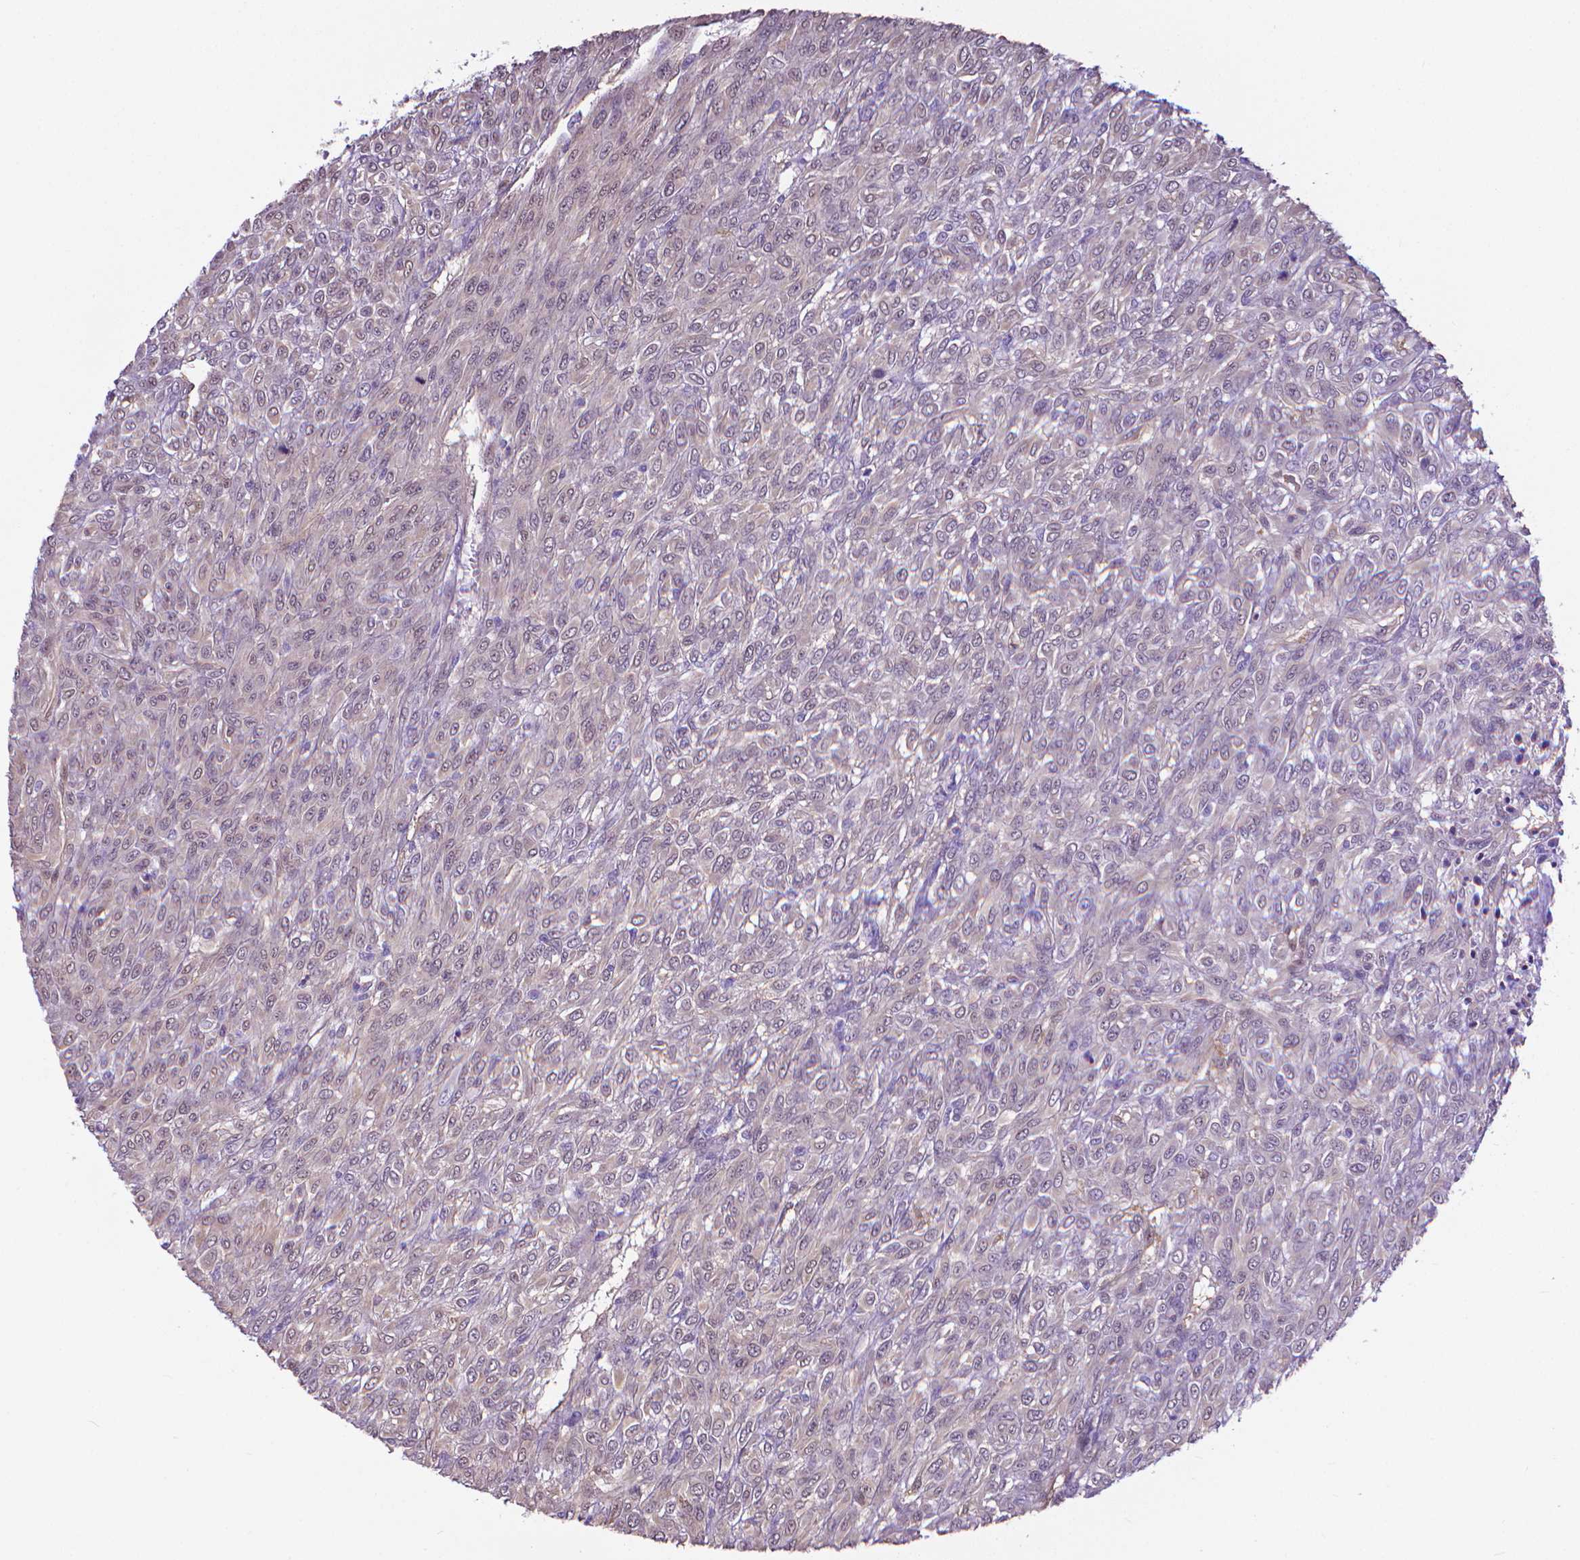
{"staining": {"intensity": "negative", "quantity": "none", "location": "none"}, "tissue": "renal cancer", "cell_type": "Tumor cells", "image_type": "cancer", "snomed": [{"axis": "morphology", "description": "Adenocarcinoma, NOS"}, {"axis": "topography", "description": "Kidney"}], "caption": "High power microscopy histopathology image of an IHC histopathology image of renal cancer (adenocarcinoma), revealing no significant positivity in tumor cells.", "gene": "CLIC4", "patient": {"sex": "male", "age": 58}}